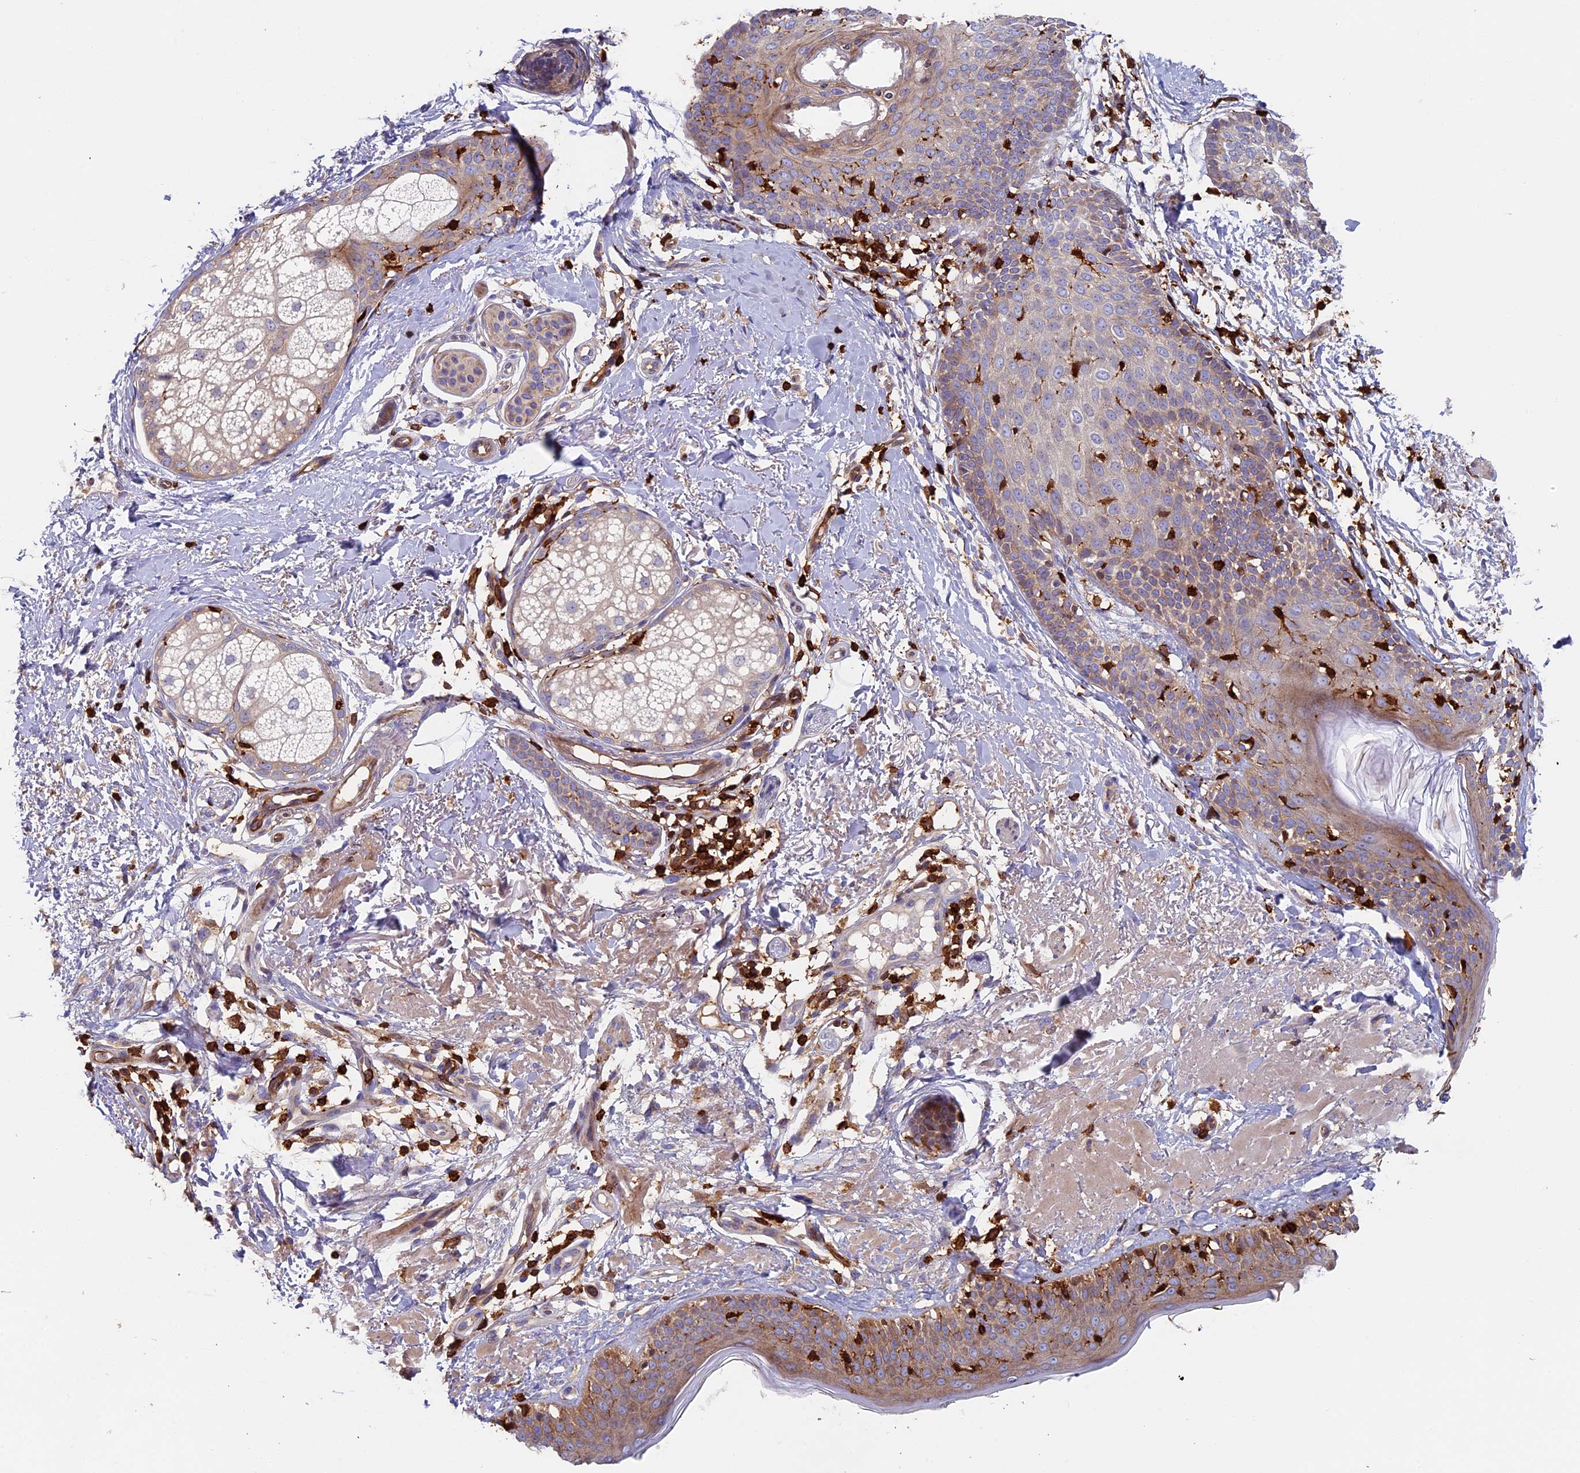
{"staining": {"intensity": "weak", "quantity": "<25%", "location": "cytoplasmic/membranous"}, "tissue": "skin cancer", "cell_type": "Tumor cells", "image_type": "cancer", "snomed": [{"axis": "morphology", "description": "Basal cell carcinoma"}, {"axis": "topography", "description": "Skin"}], "caption": "Immunohistochemistry image of human skin cancer (basal cell carcinoma) stained for a protein (brown), which shows no staining in tumor cells. (Immunohistochemistry (ihc), brightfield microscopy, high magnification).", "gene": "ADAT1", "patient": {"sex": "female", "age": 60}}